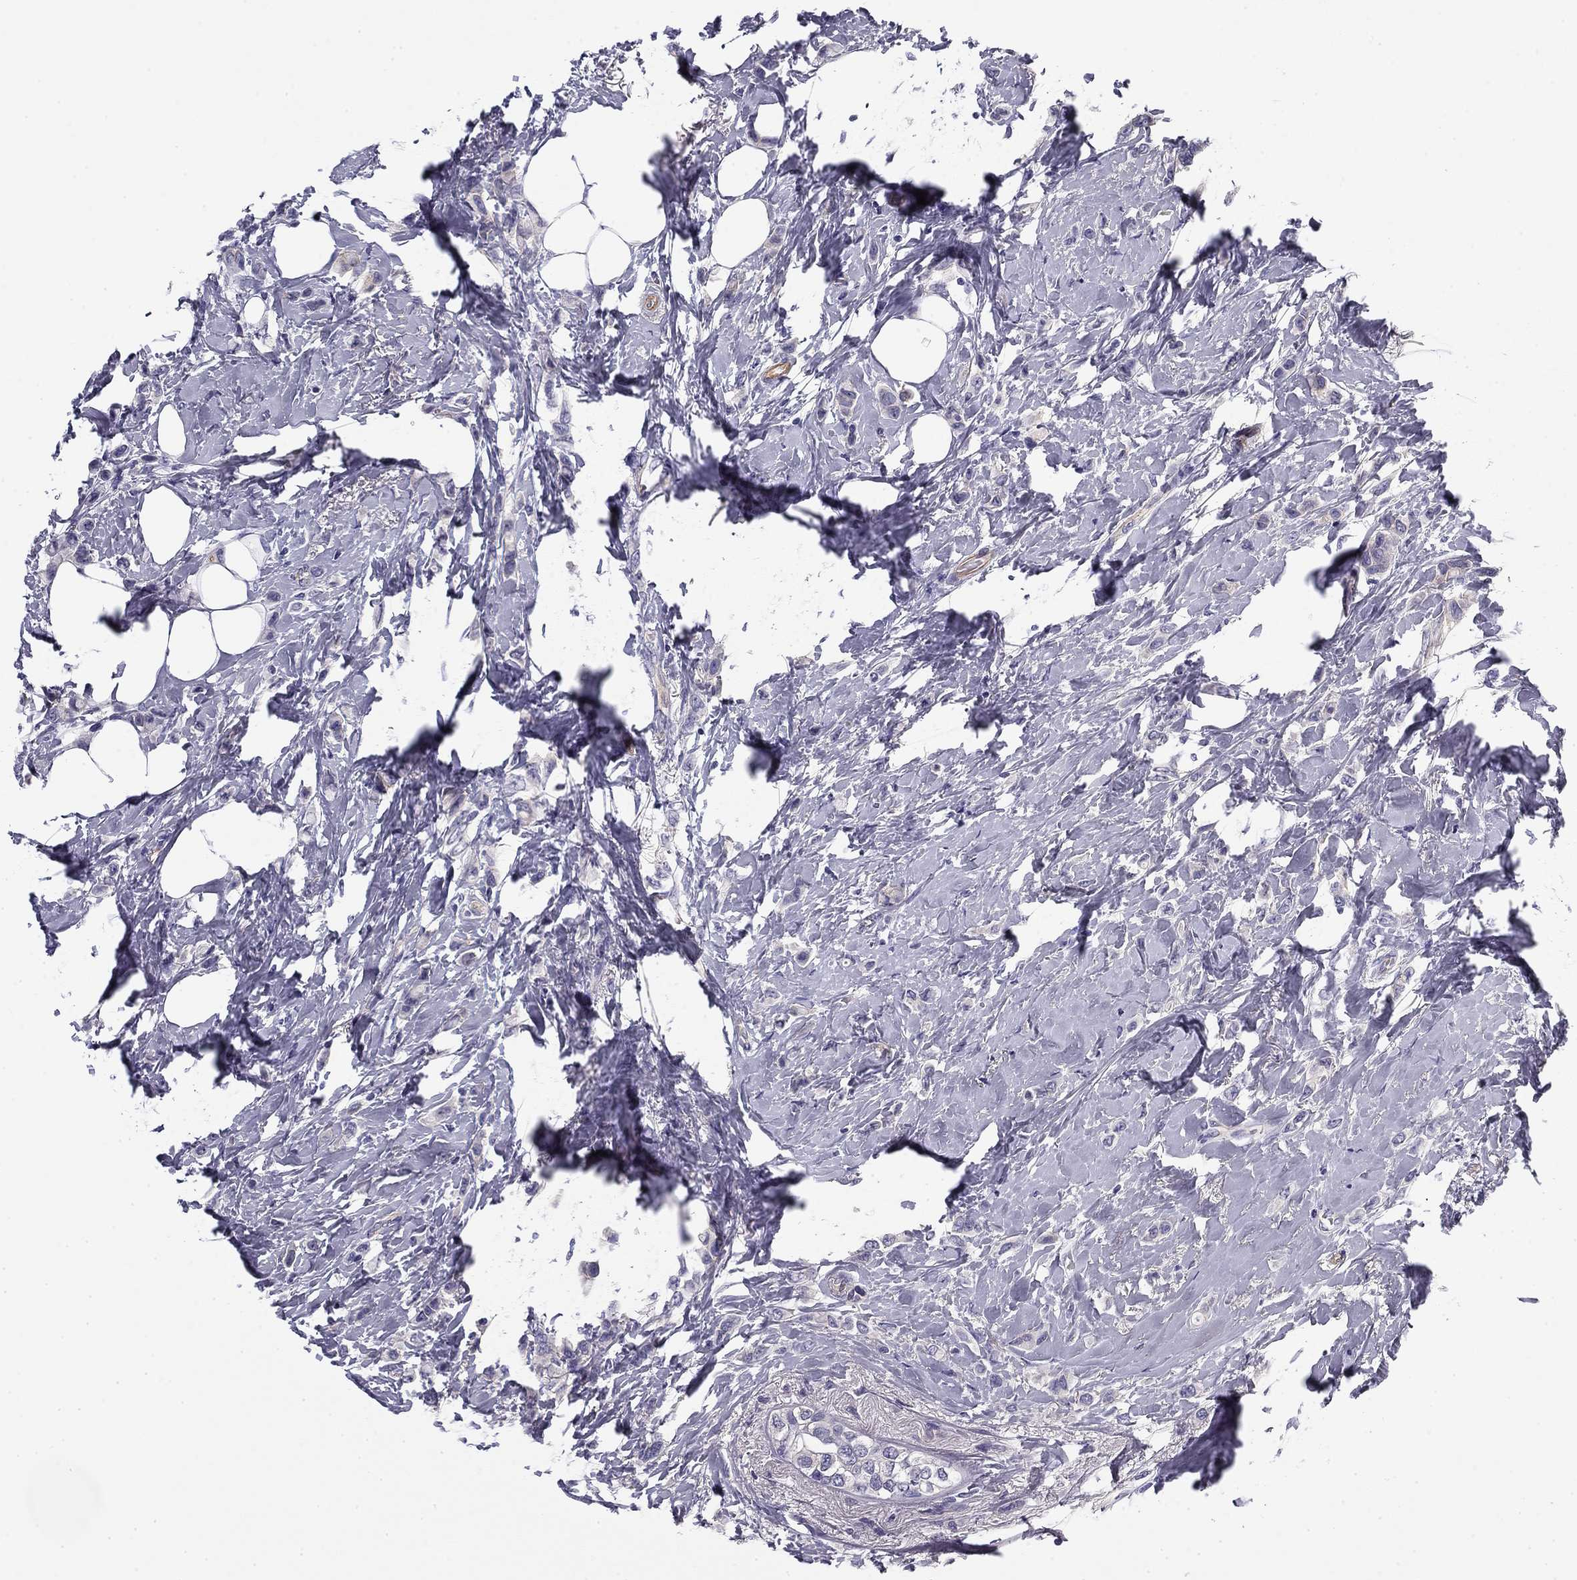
{"staining": {"intensity": "weak", "quantity": "<25%", "location": "cytoplasmic/membranous"}, "tissue": "breast cancer", "cell_type": "Tumor cells", "image_type": "cancer", "snomed": [{"axis": "morphology", "description": "Lobular carcinoma"}, {"axis": "topography", "description": "Breast"}], "caption": "IHC histopathology image of lobular carcinoma (breast) stained for a protein (brown), which shows no positivity in tumor cells.", "gene": "FLNC", "patient": {"sex": "female", "age": 66}}